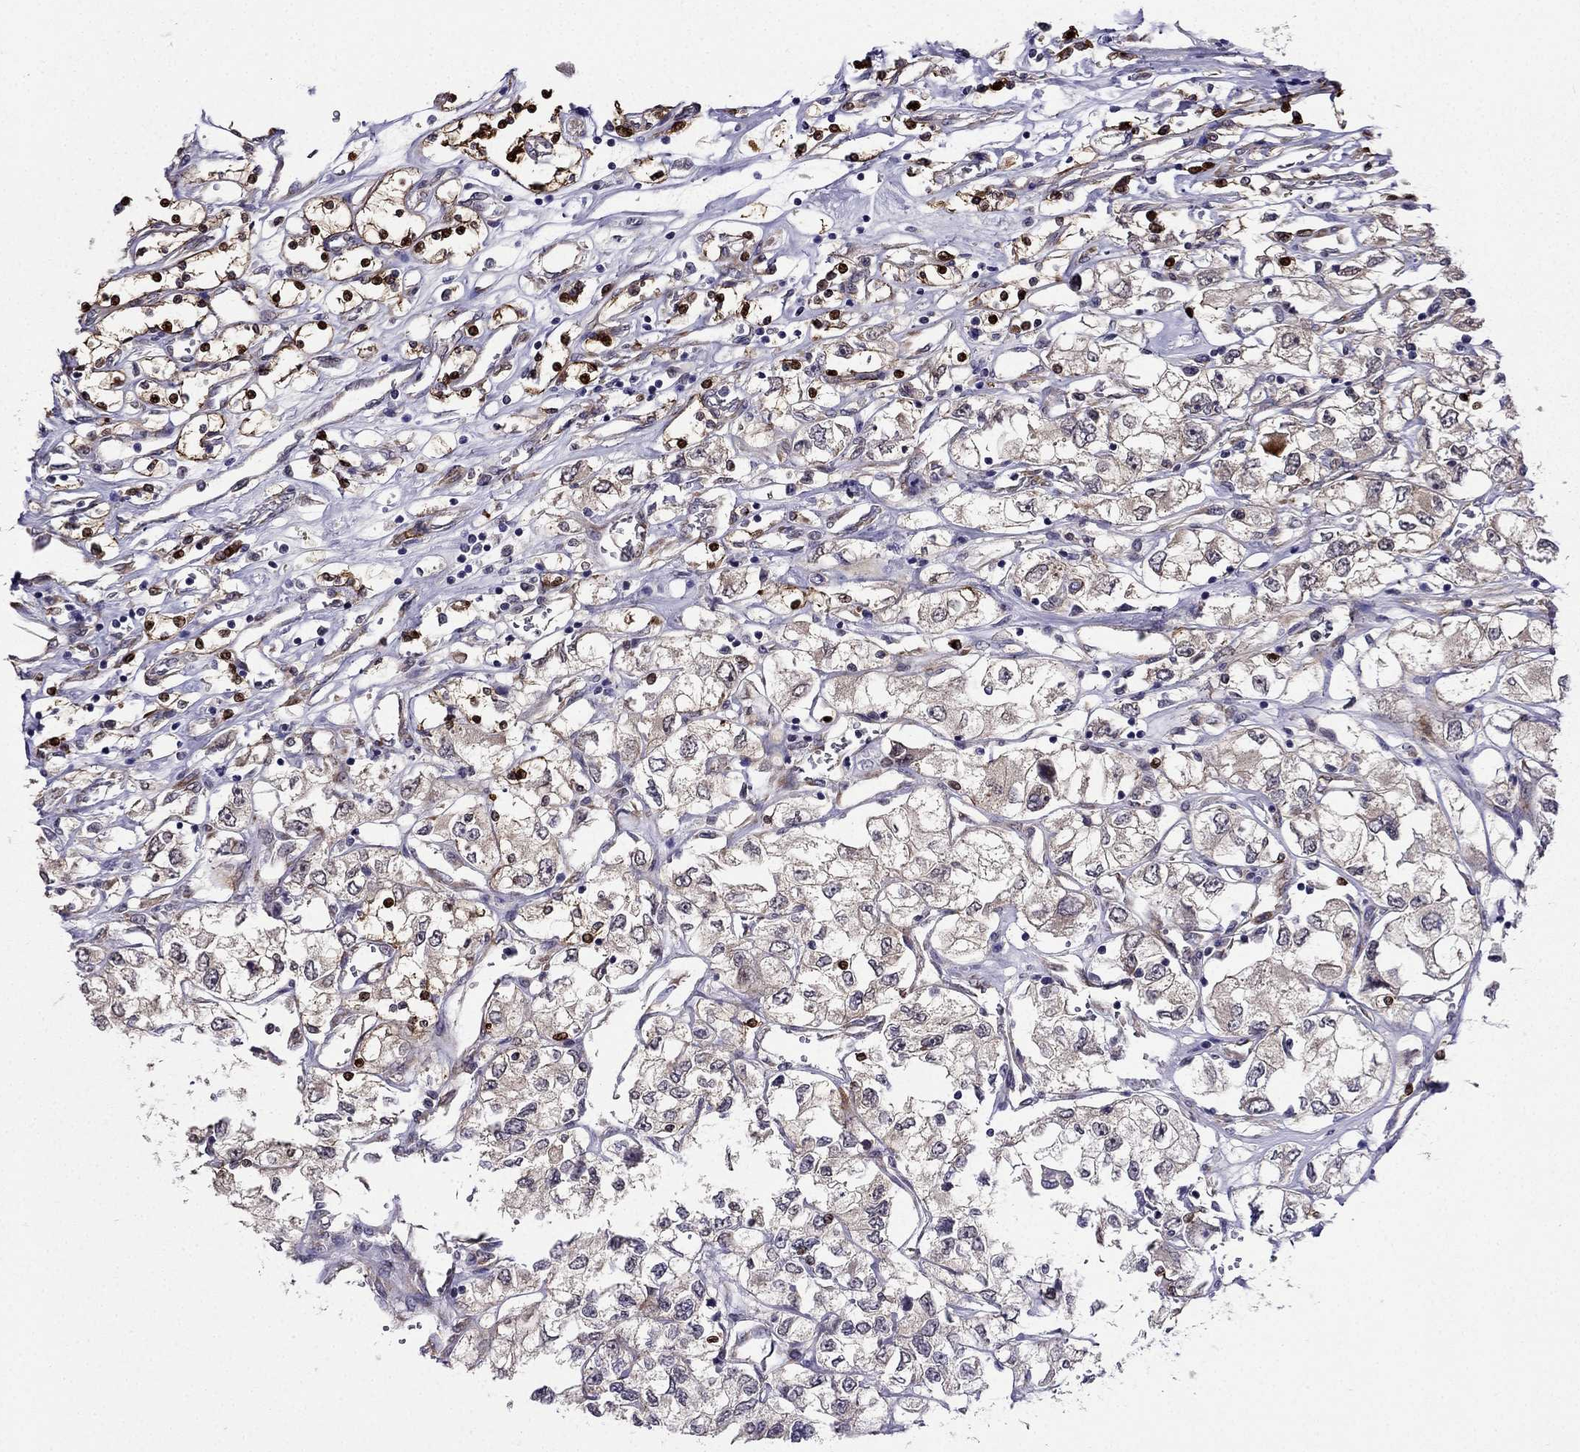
{"staining": {"intensity": "weak", "quantity": "25%-75%", "location": "cytoplasmic/membranous"}, "tissue": "renal cancer", "cell_type": "Tumor cells", "image_type": "cancer", "snomed": [{"axis": "morphology", "description": "Adenocarcinoma, NOS"}, {"axis": "topography", "description": "Kidney"}], "caption": "IHC image of human renal adenocarcinoma stained for a protein (brown), which shows low levels of weak cytoplasmic/membranous staining in about 25%-75% of tumor cells.", "gene": "ARHGEF28", "patient": {"sex": "female", "age": 59}}